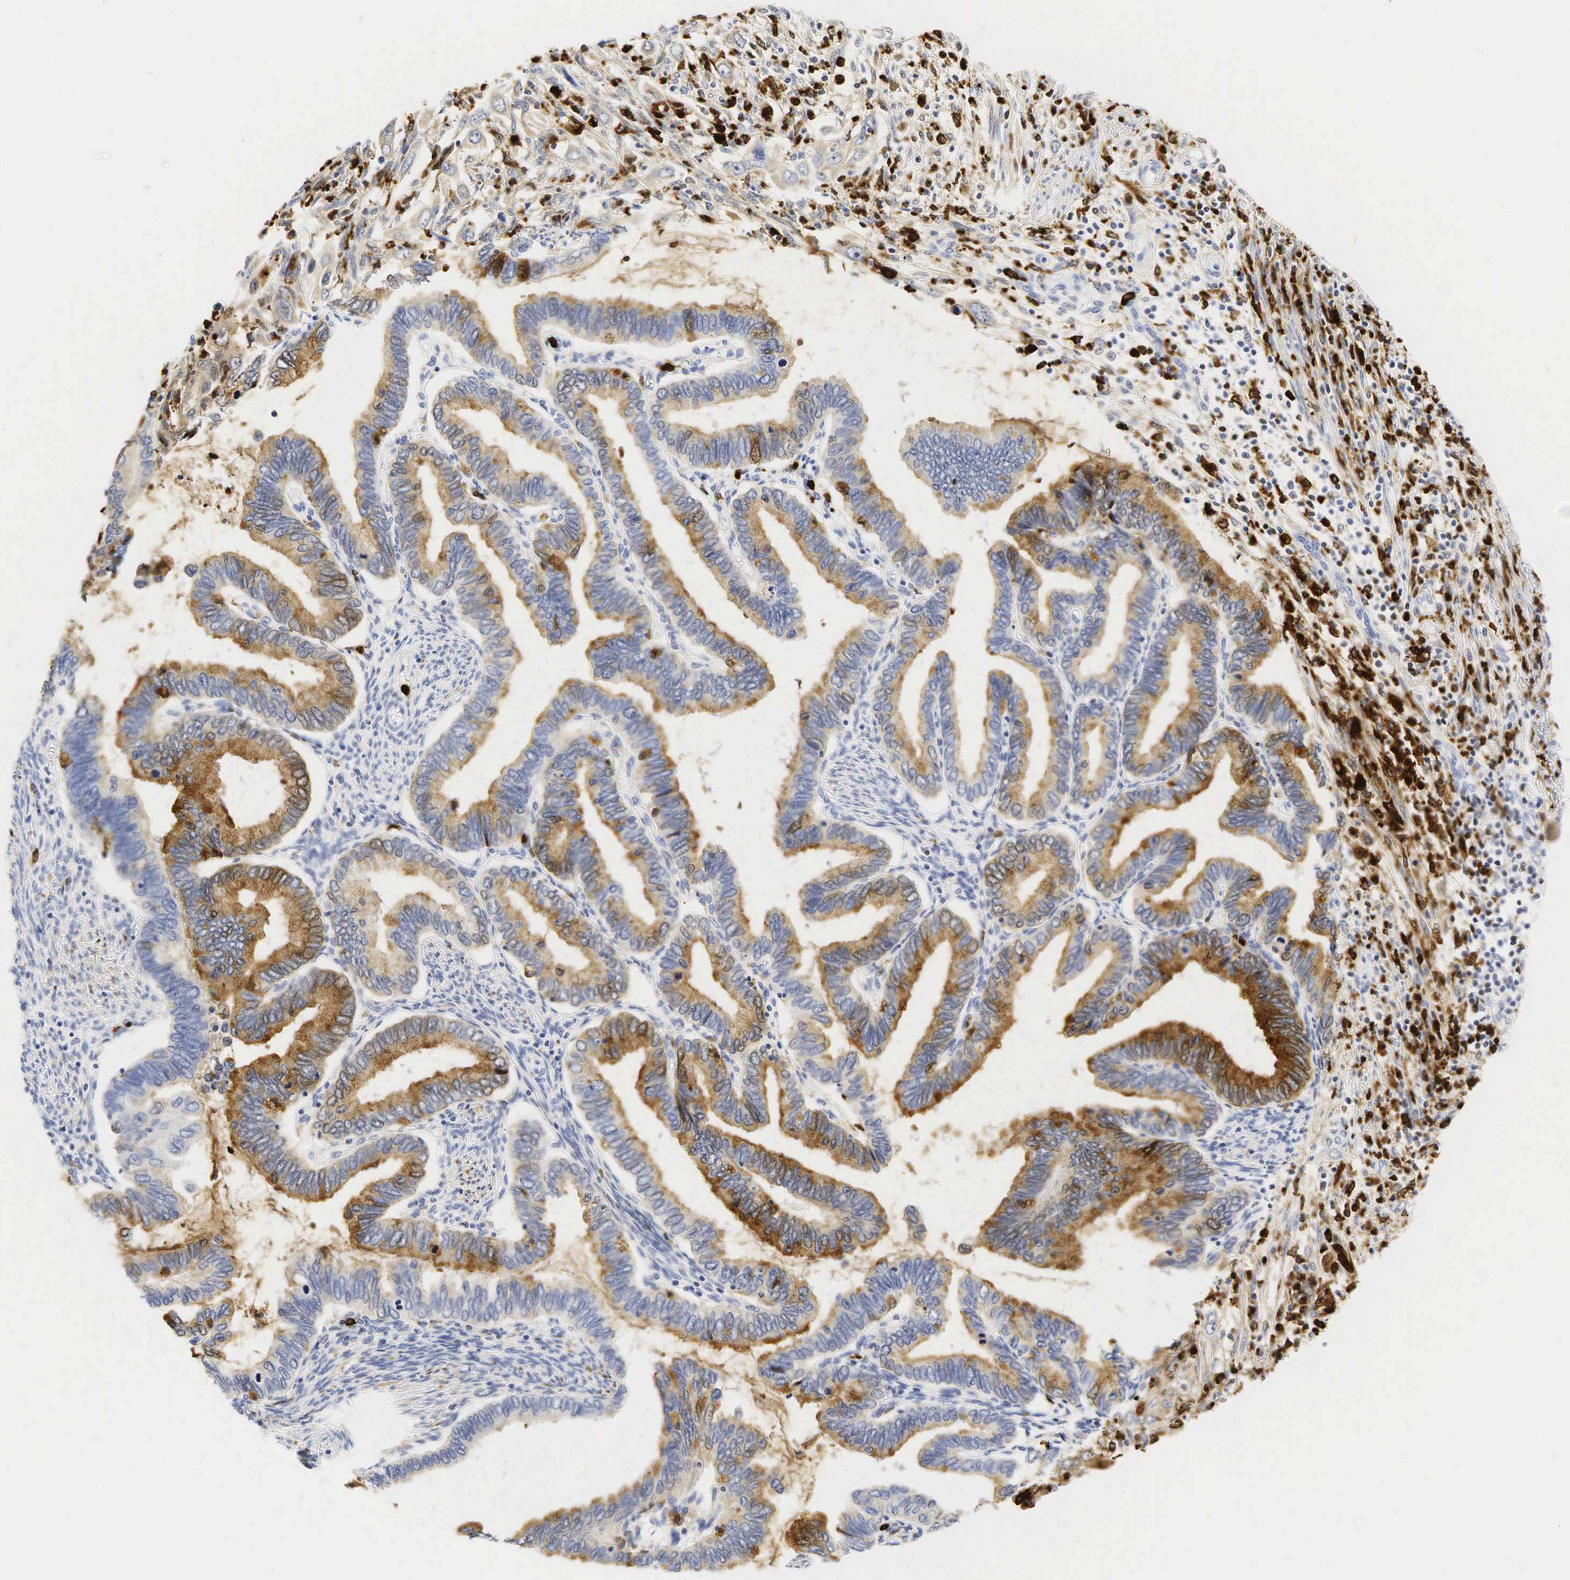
{"staining": {"intensity": "moderate", "quantity": ">75%", "location": "cytoplasmic/membranous"}, "tissue": "cervical cancer", "cell_type": "Tumor cells", "image_type": "cancer", "snomed": [{"axis": "morphology", "description": "Adenocarcinoma, NOS"}, {"axis": "topography", "description": "Cervix"}], "caption": "Protein staining of adenocarcinoma (cervical) tissue reveals moderate cytoplasmic/membranous positivity in approximately >75% of tumor cells.", "gene": "LYZ", "patient": {"sex": "female", "age": 49}}